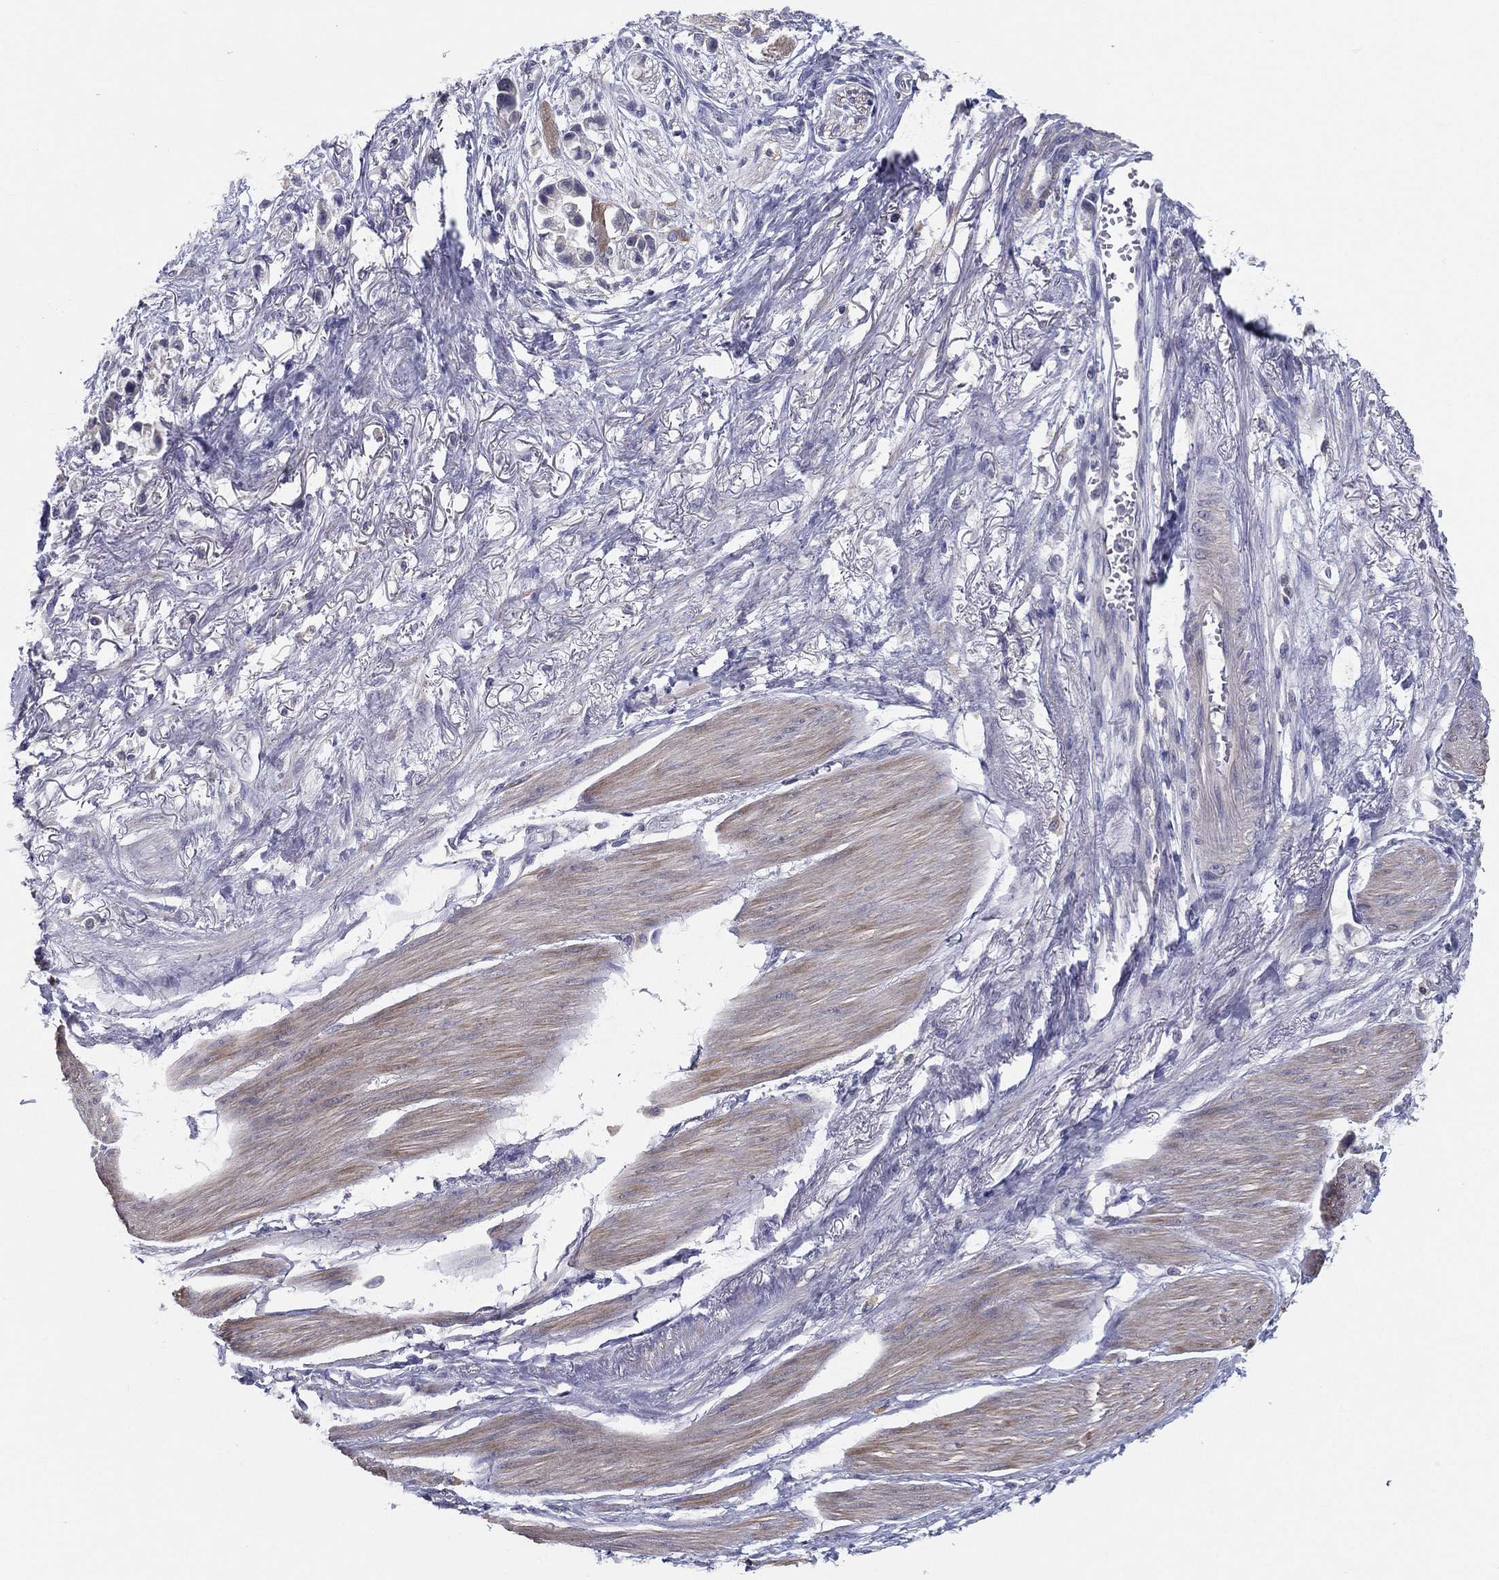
{"staining": {"intensity": "negative", "quantity": "none", "location": "none"}, "tissue": "stomach cancer", "cell_type": "Tumor cells", "image_type": "cancer", "snomed": [{"axis": "morphology", "description": "Adenocarcinoma, NOS"}, {"axis": "topography", "description": "Stomach"}], "caption": "Stomach cancer was stained to show a protein in brown. There is no significant expression in tumor cells.", "gene": "PCSK1", "patient": {"sex": "female", "age": 81}}